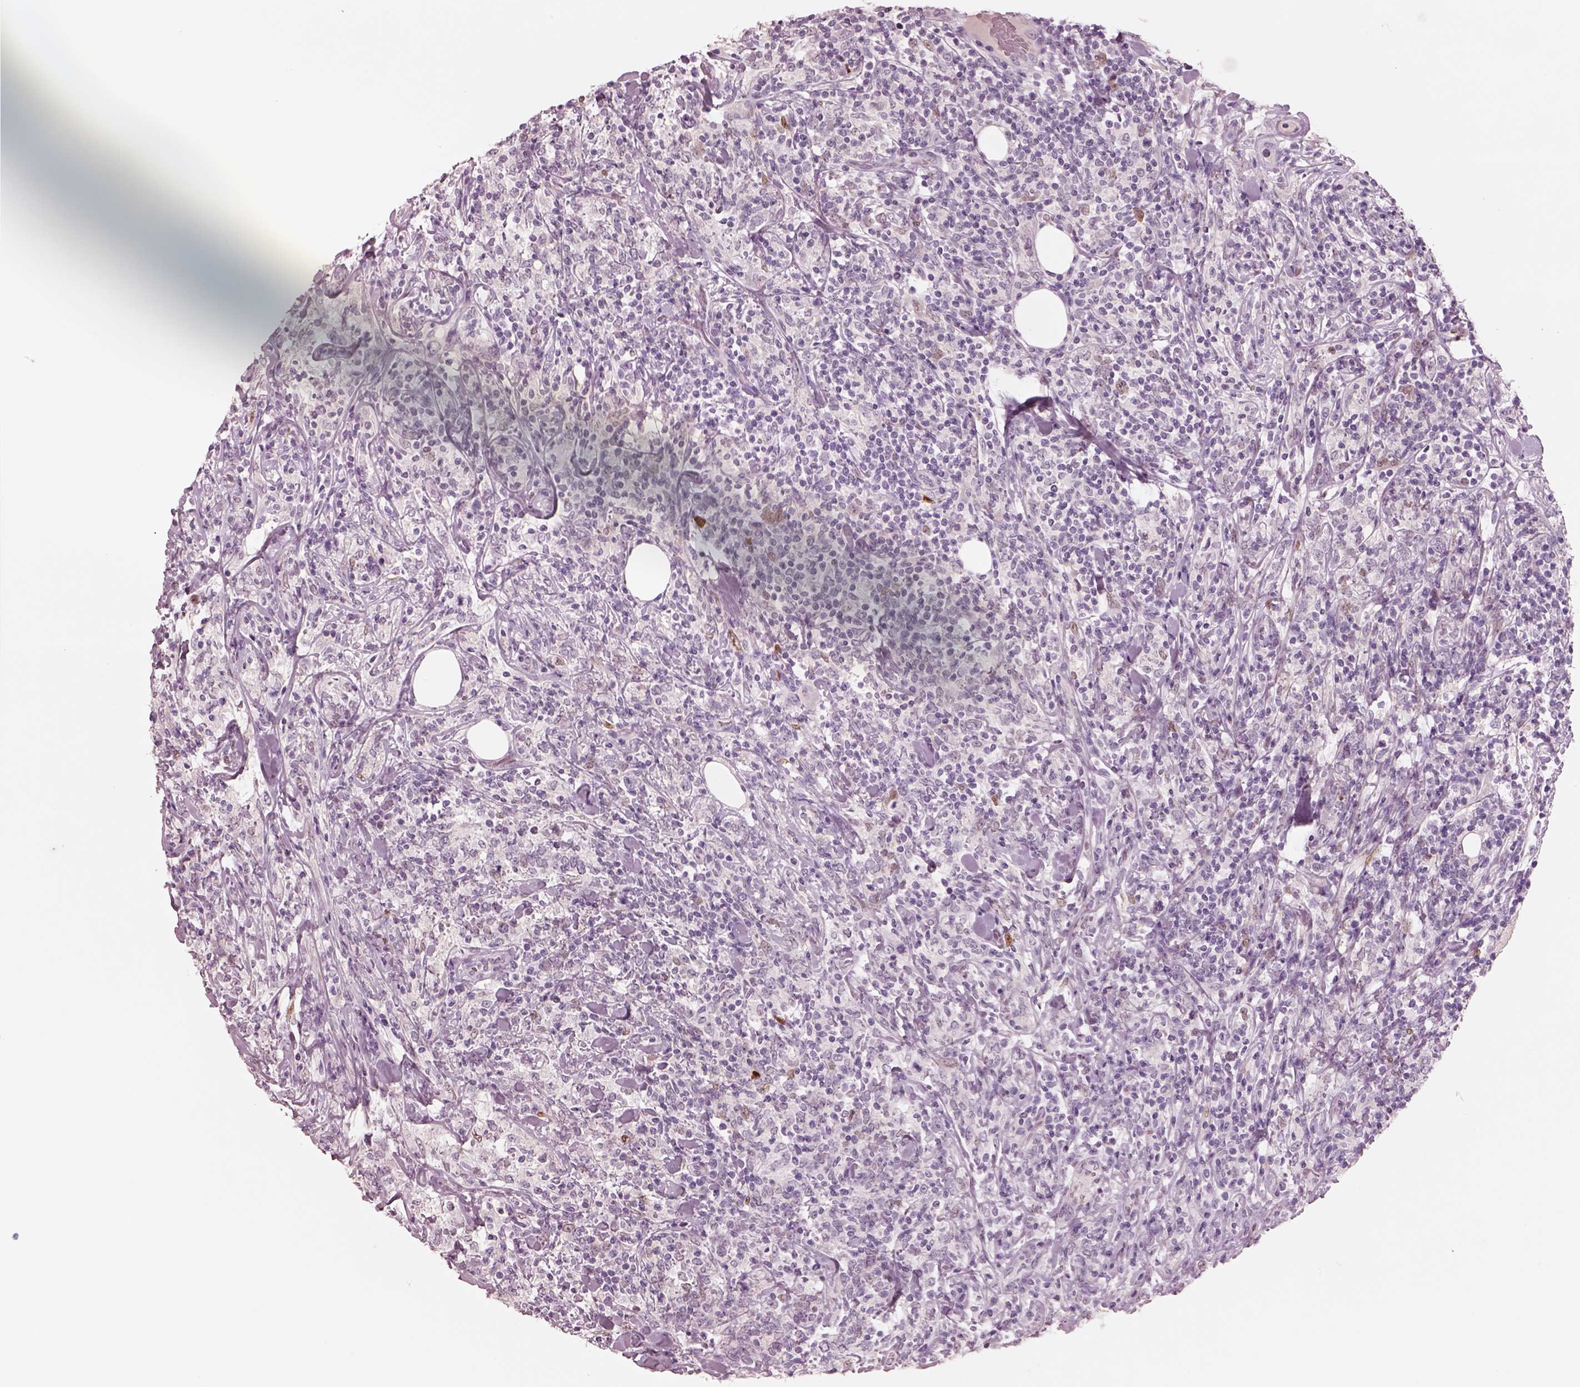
{"staining": {"intensity": "negative", "quantity": "none", "location": "none"}, "tissue": "lymphoma", "cell_type": "Tumor cells", "image_type": "cancer", "snomed": [{"axis": "morphology", "description": "Malignant lymphoma, non-Hodgkin's type, High grade"}, {"axis": "topography", "description": "Lymph node"}], "caption": "Immunohistochemical staining of lymphoma exhibits no significant positivity in tumor cells.", "gene": "SOX9", "patient": {"sex": "female", "age": 84}}